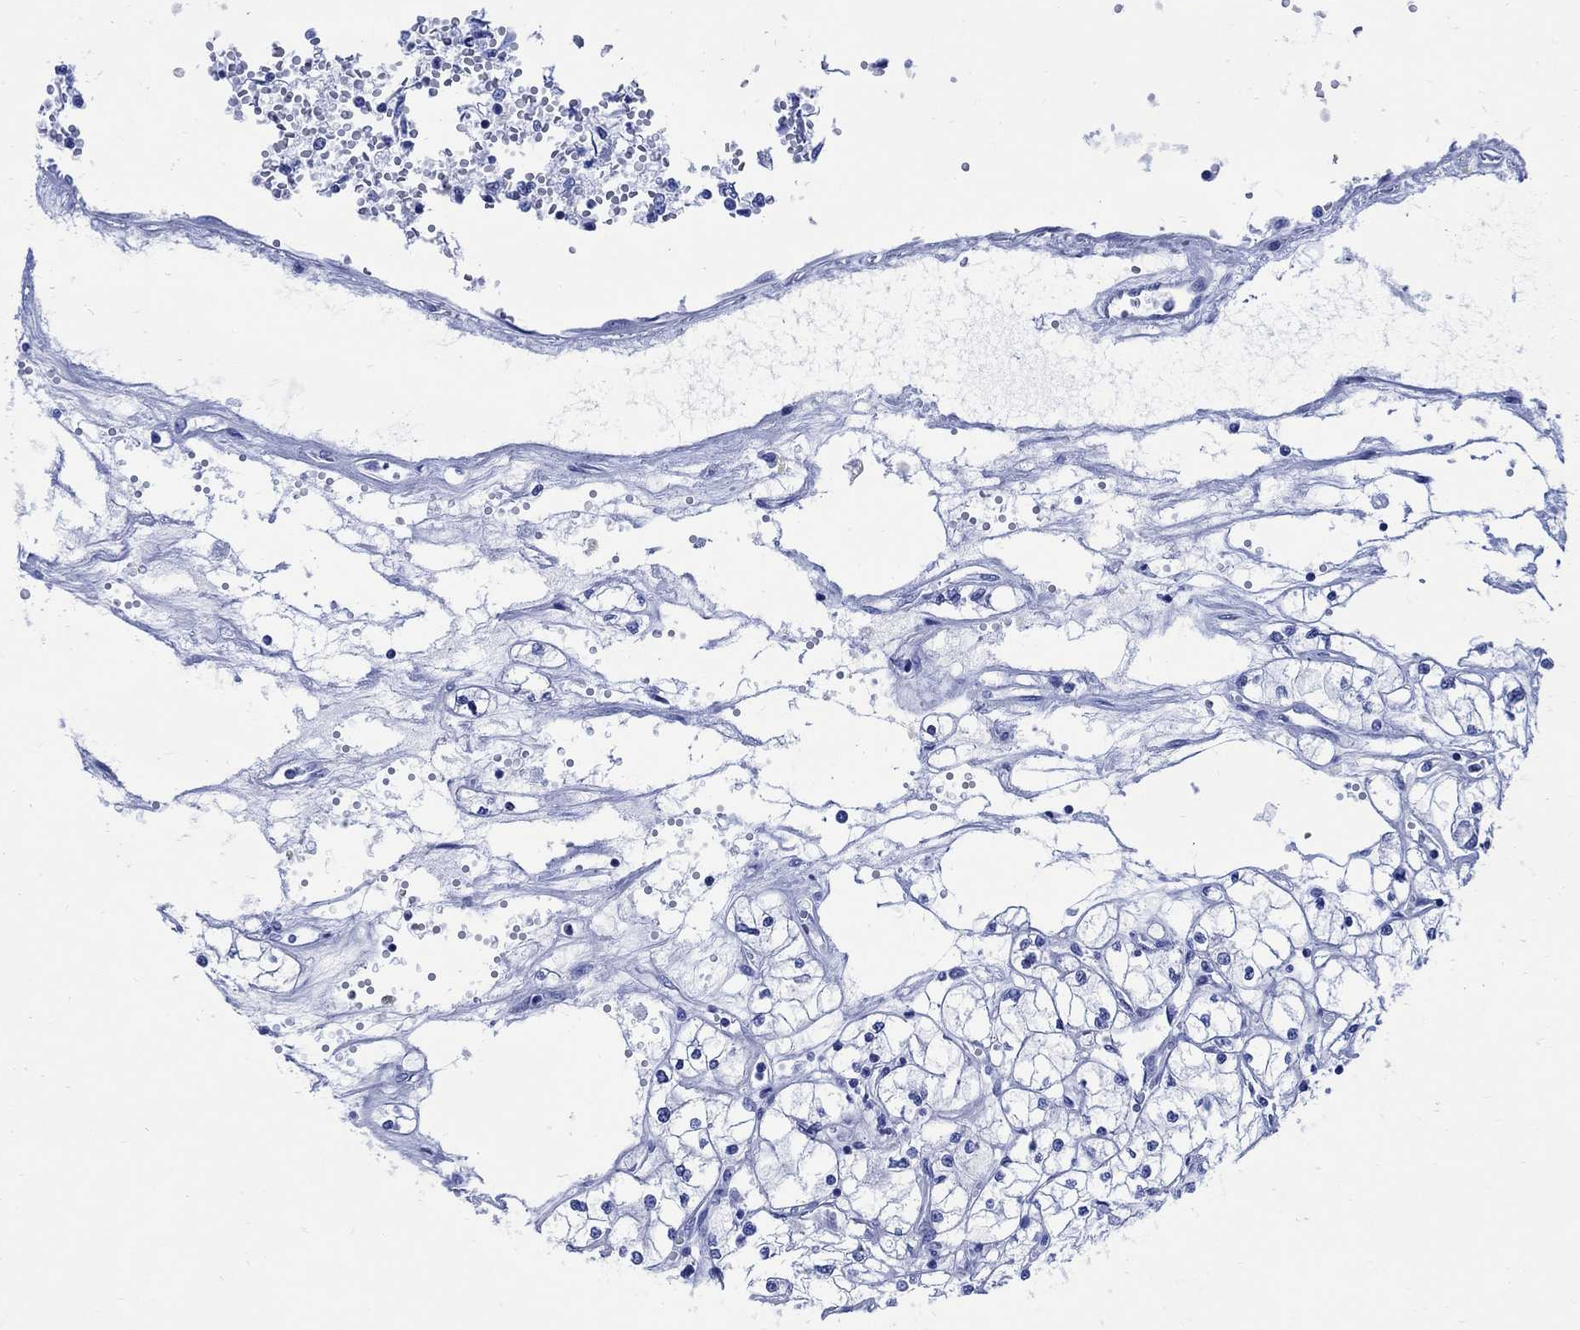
{"staining": {"intensity": "negative", "quantity": "none", "location": "none"}, "tissue": "renal cancer", "cell_type": "Tumor cells", "image_type": "cancer", "snomed": [{"axis": "morphology", "description": "Adenocarcinoma, NOS"}, {"axis": "topography", "description": "Kidney"}], "caption": "Tumor cells show no significant positivity in renal cancer (adenocarcinoma). (DAB (3,3'-diaminobenzidine) immunohistochemistry visualized using brightfield microscopy, high magnification).", "gene": "CPLX2", "patient": {"sex": "male", "age": 67}}